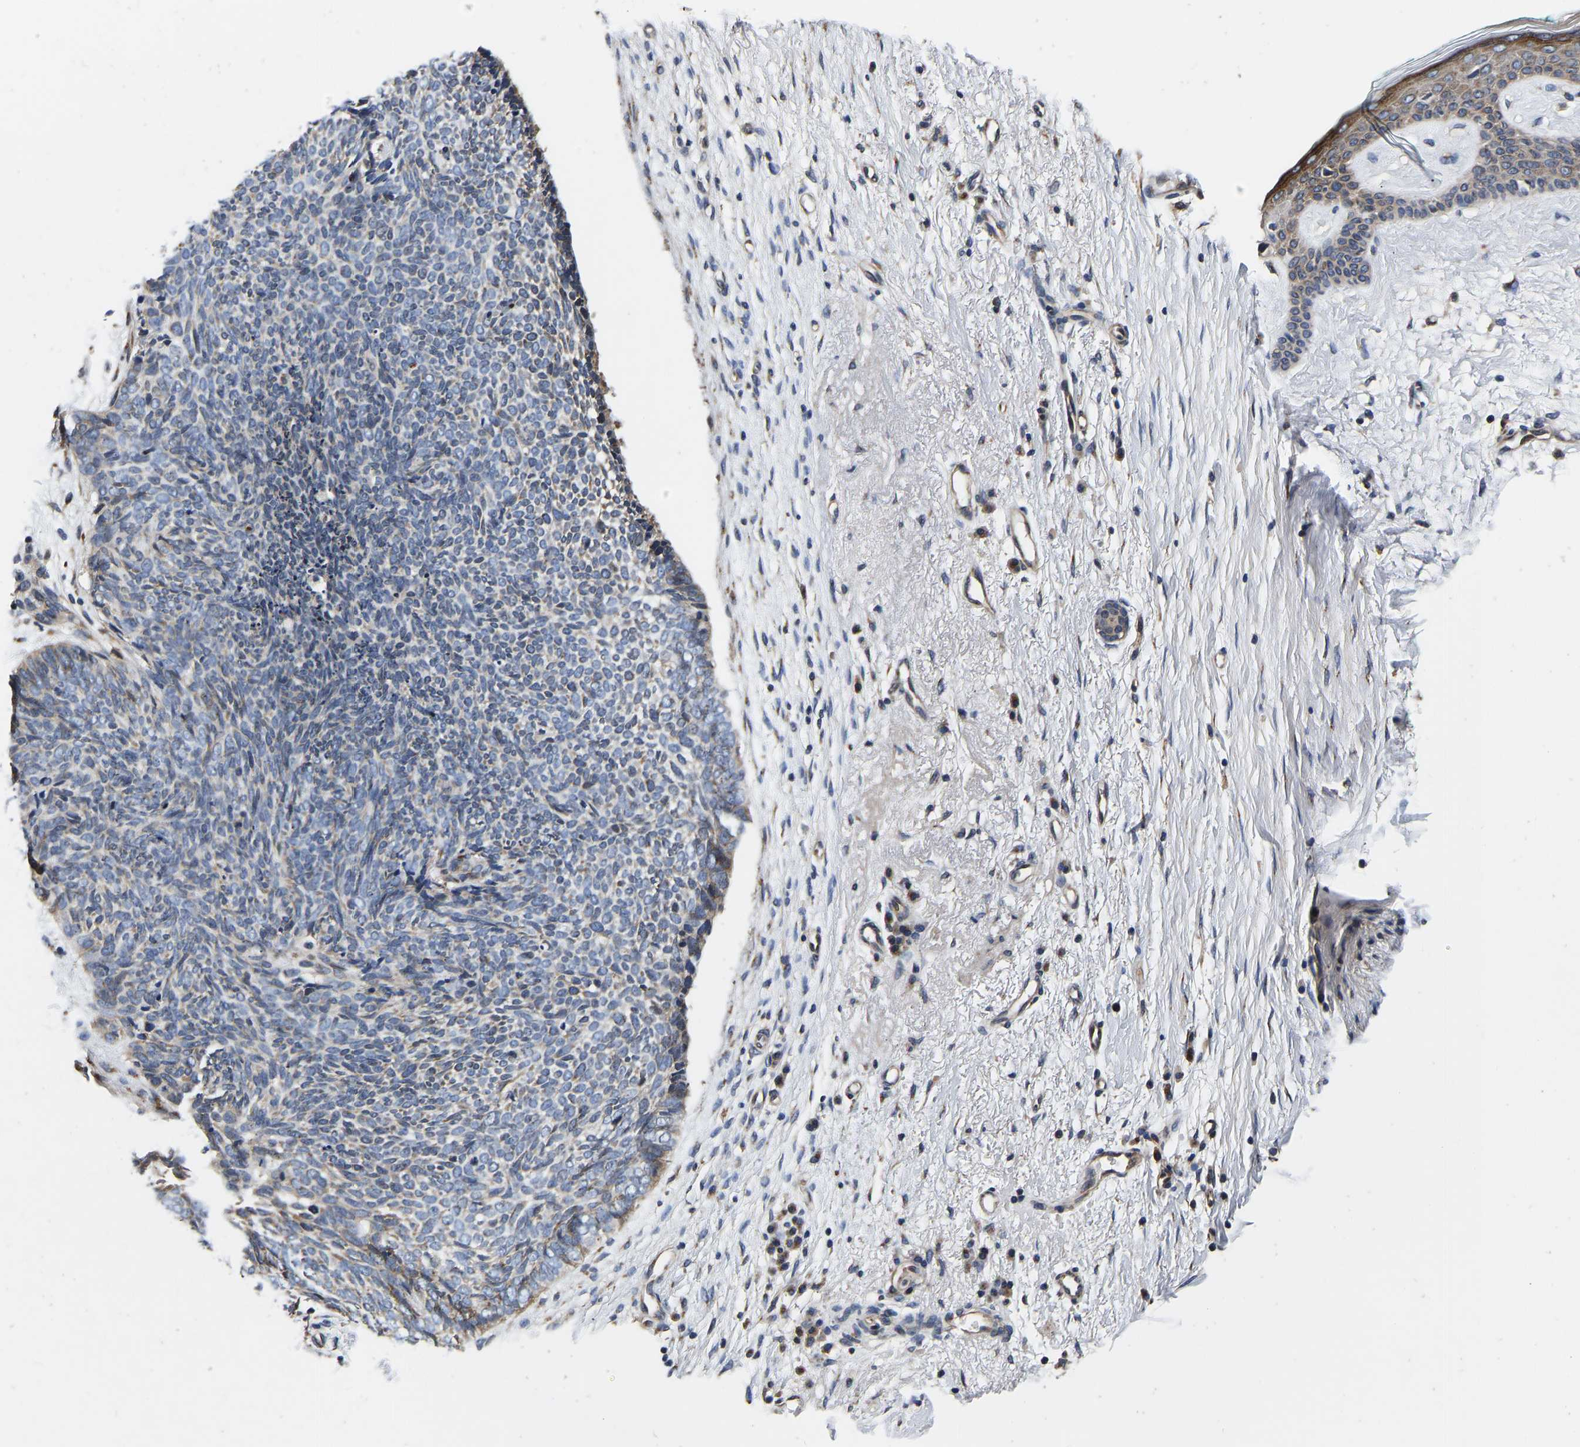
{"staining": {"intensity": "weak", "quantity": "<25%", "location": "cytoplasmic/membranous"}, "tissue": "skin cancer", "cell_type": "Tumor cells", "image_type": "cancer", "snomed": [{"axis": "morphology", "description": "Basal cell carcinoma"}, {"axis": "topography", "description": "Skin"}], "caption": "A micrograph of basal cell carcinoma (skin) stained for a protein displays no brown staining in tumor cells.", "gene": "RABAC1", "patient": {"sex": "female", "age": 84}}